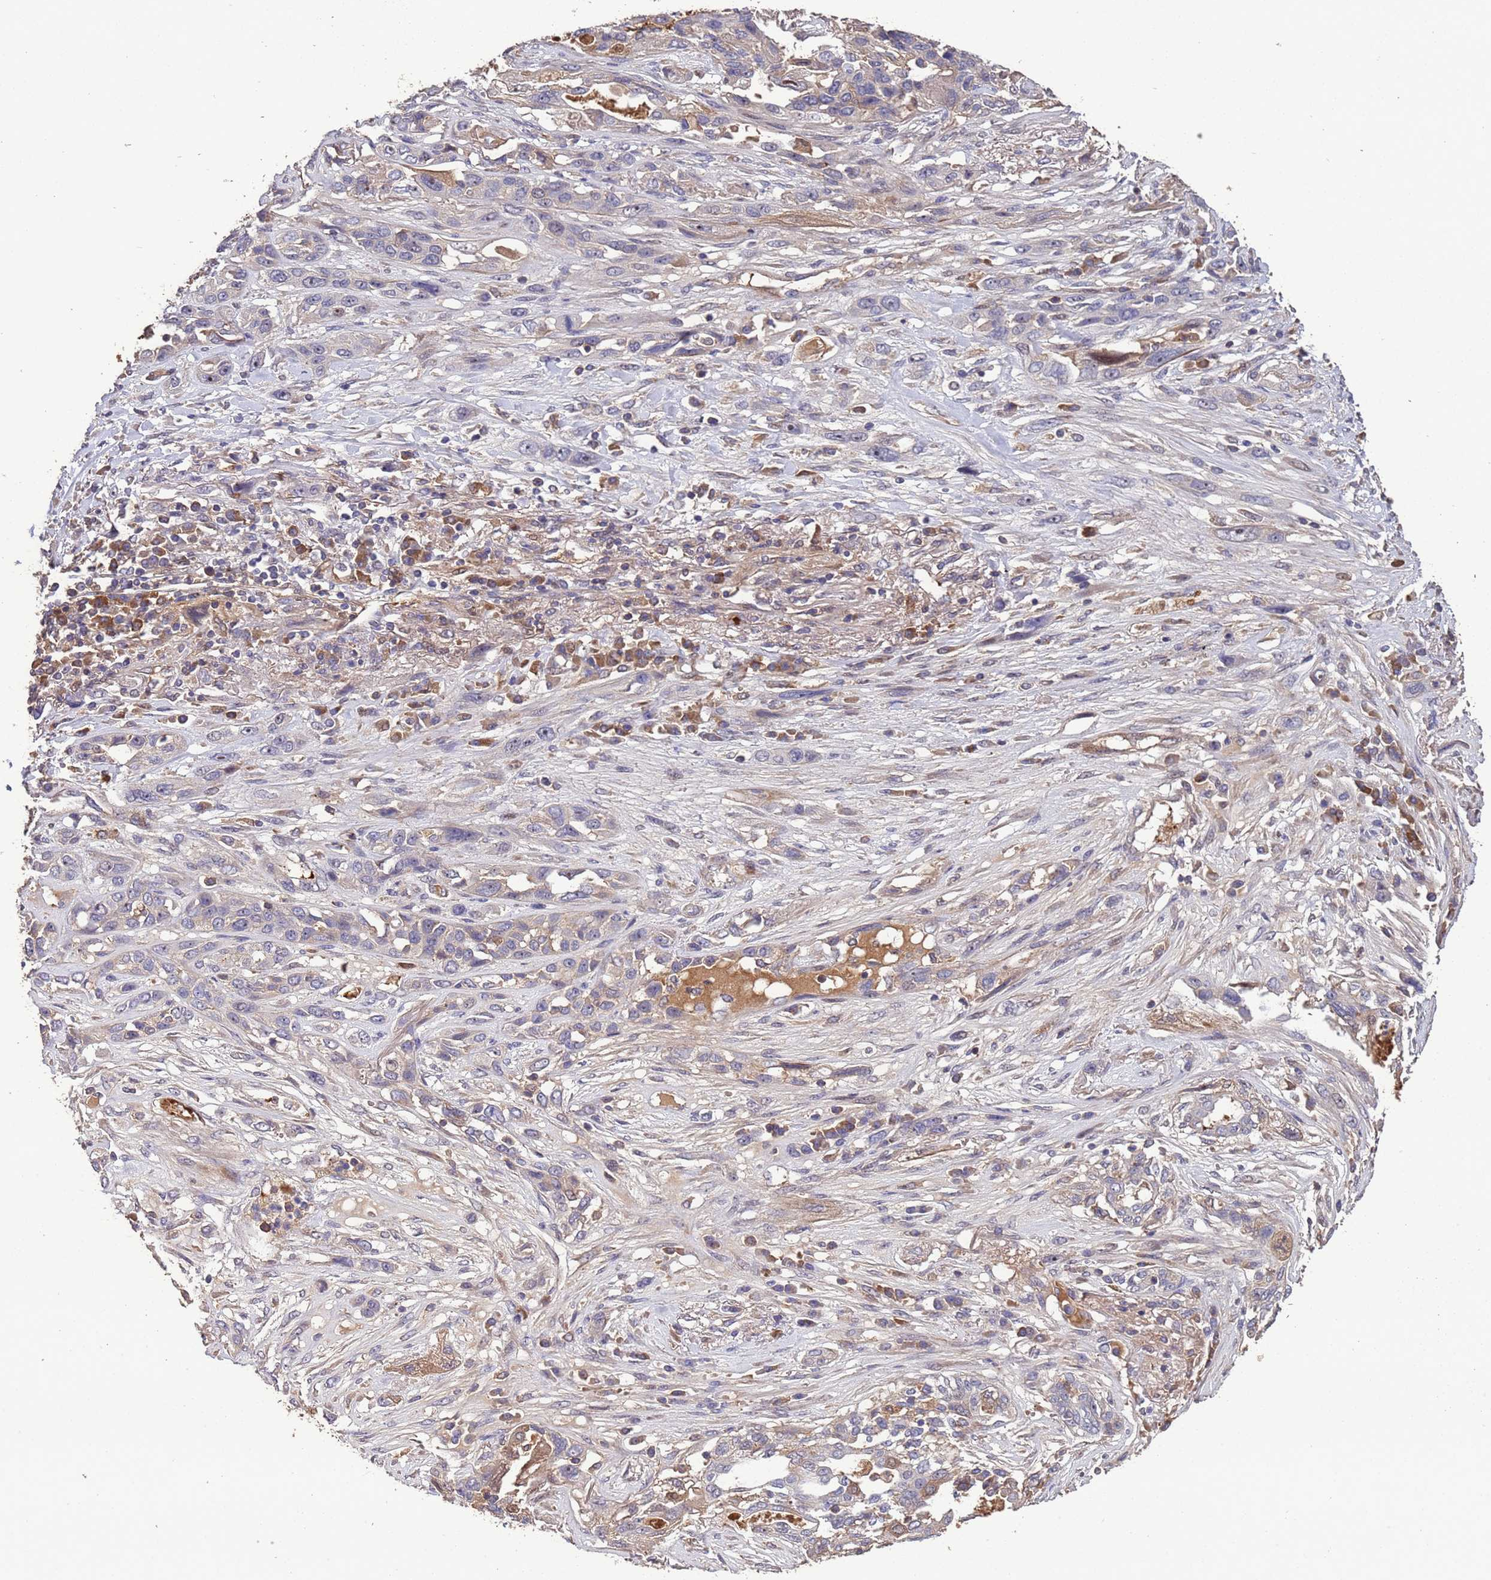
{"staining": {"intensity": "weak", "quantity": "<25%", "location": "cytoplasmic/membranous"}, "tissue": "lung cancer", "cell_type": "Tumor cells", "image_type": "cancer", "snomed": [{"axis": "morphology", "description": "Squamous cell carcinoma, NOS"}, {"axis": "topography", "description": "Lung"}], "caption": "A photomicrograph of human lung cancer (squamous cell carcinoma) is negative for staining in tumor cells. The staining was performed using DAB (3,3'-diaminobenzidine) to visualize the protein expression in brown, while the nuclei were stained in blue with hematoxylin (Magnification: 20x).", "gene": "CCDC184", "patient": {"sex": "female", "age": 70}}